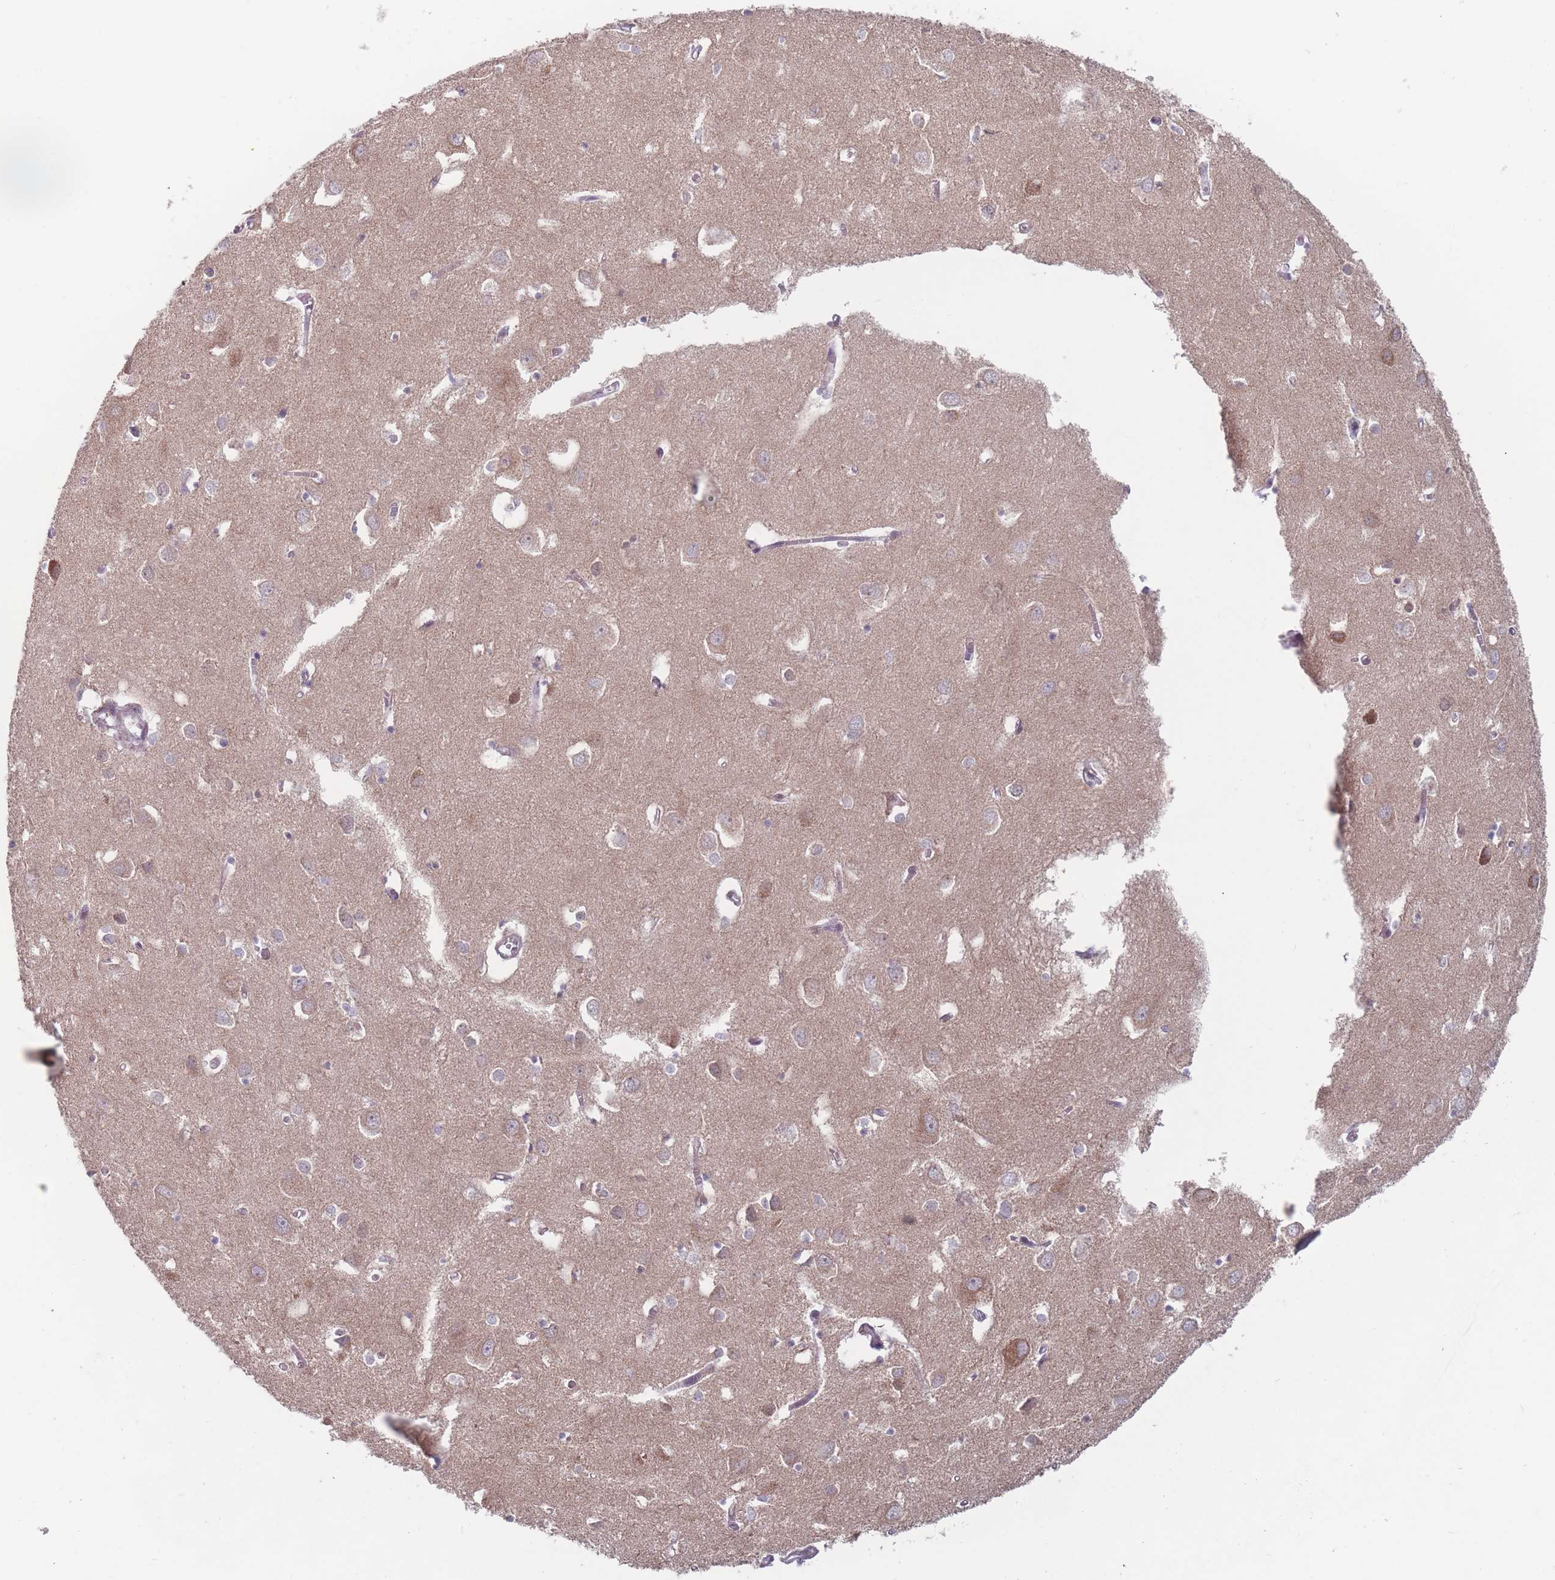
{"staining": {"intensity": "weak", "quantity": "25%-75%", "location": "cytoplasmic/membranous"}, "tissue": "cerebral cortex", "cell_type": "Endothelial cells", "image_type": "normal", "snomed": [{"axis": "morphology", "description": "Normal tissue, NOS"}, {"axis": "topography", "description": "Cerebral cortex"}], "caption": "An immunohistochemistry micrograph of normal tissue is shown. Protein staining in brown labels weak cytoplasmic/membranous positivity in cerebral cortex within endothelial cells. (Stains: DAB (3,3'-diaminobenzidine) in brown, nuclei in blue, Microscopy: brightfield microscopy at high magnification).", "gene": "PEX7", "patient": {"sex": "male", "age": 70}}